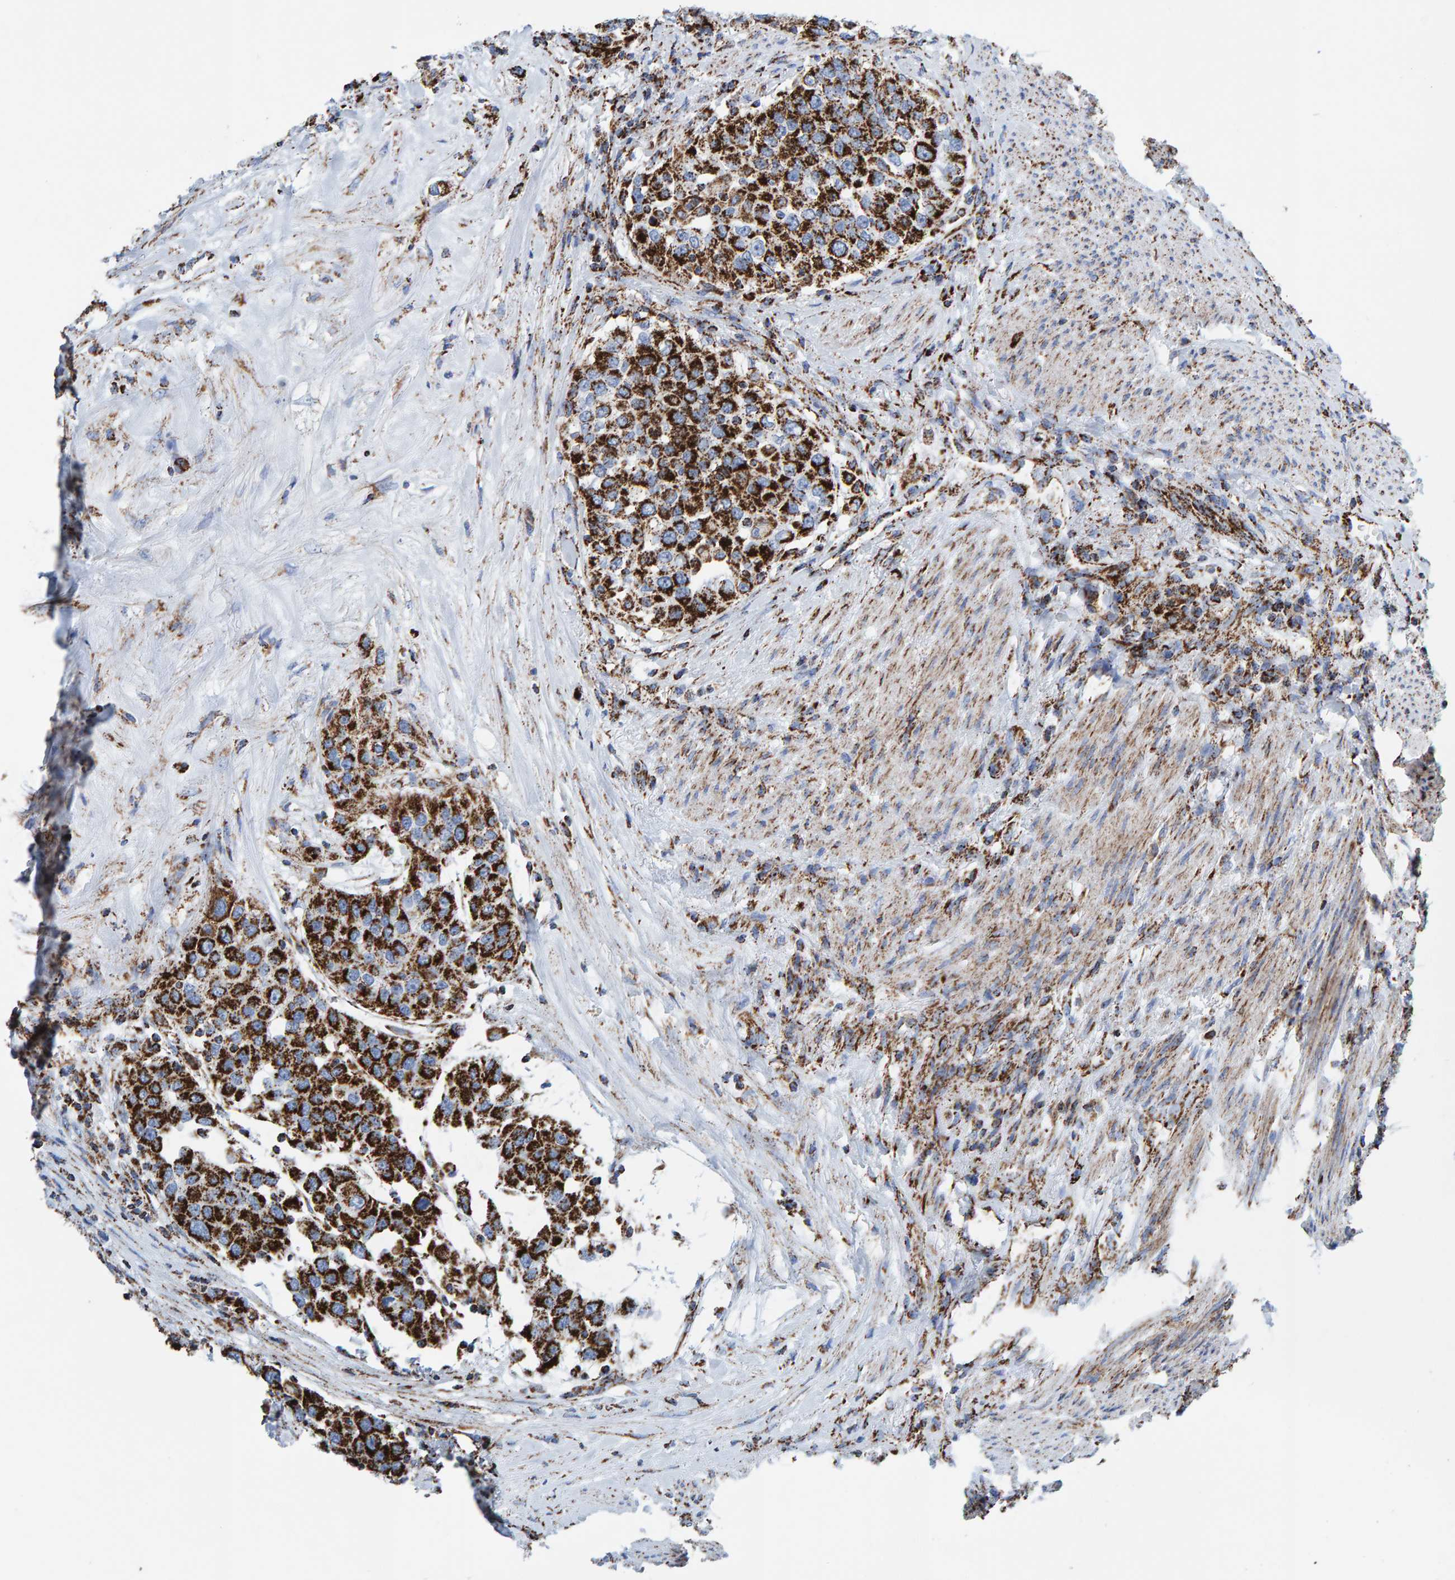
{"staining": {"intensity": "strong", "quantity": ">75%", "location": "cytoplasmic/membranous"}, "tissue": "urothelial cancer", "cell_type": "Tumor cells", "image_type": "cancer", "snomed": [{"axis": "morphology", "description": "Urothelial carcinoma, High grade"}, {"axis": "topography", "description": "Urinary bladder"}], "caption": "High-grade urothelial carcinoma was stained to show a protein in brown. There is high levels of strong cytoplasmic/membranous expression in approximately >75% of tumor cells. Immunohistochemistry (ihc) stains the protein in brown and the nuclei are stained blue.", "gene": "ENSG00000262660", "patient": {"sex": "female", "age": 80}}